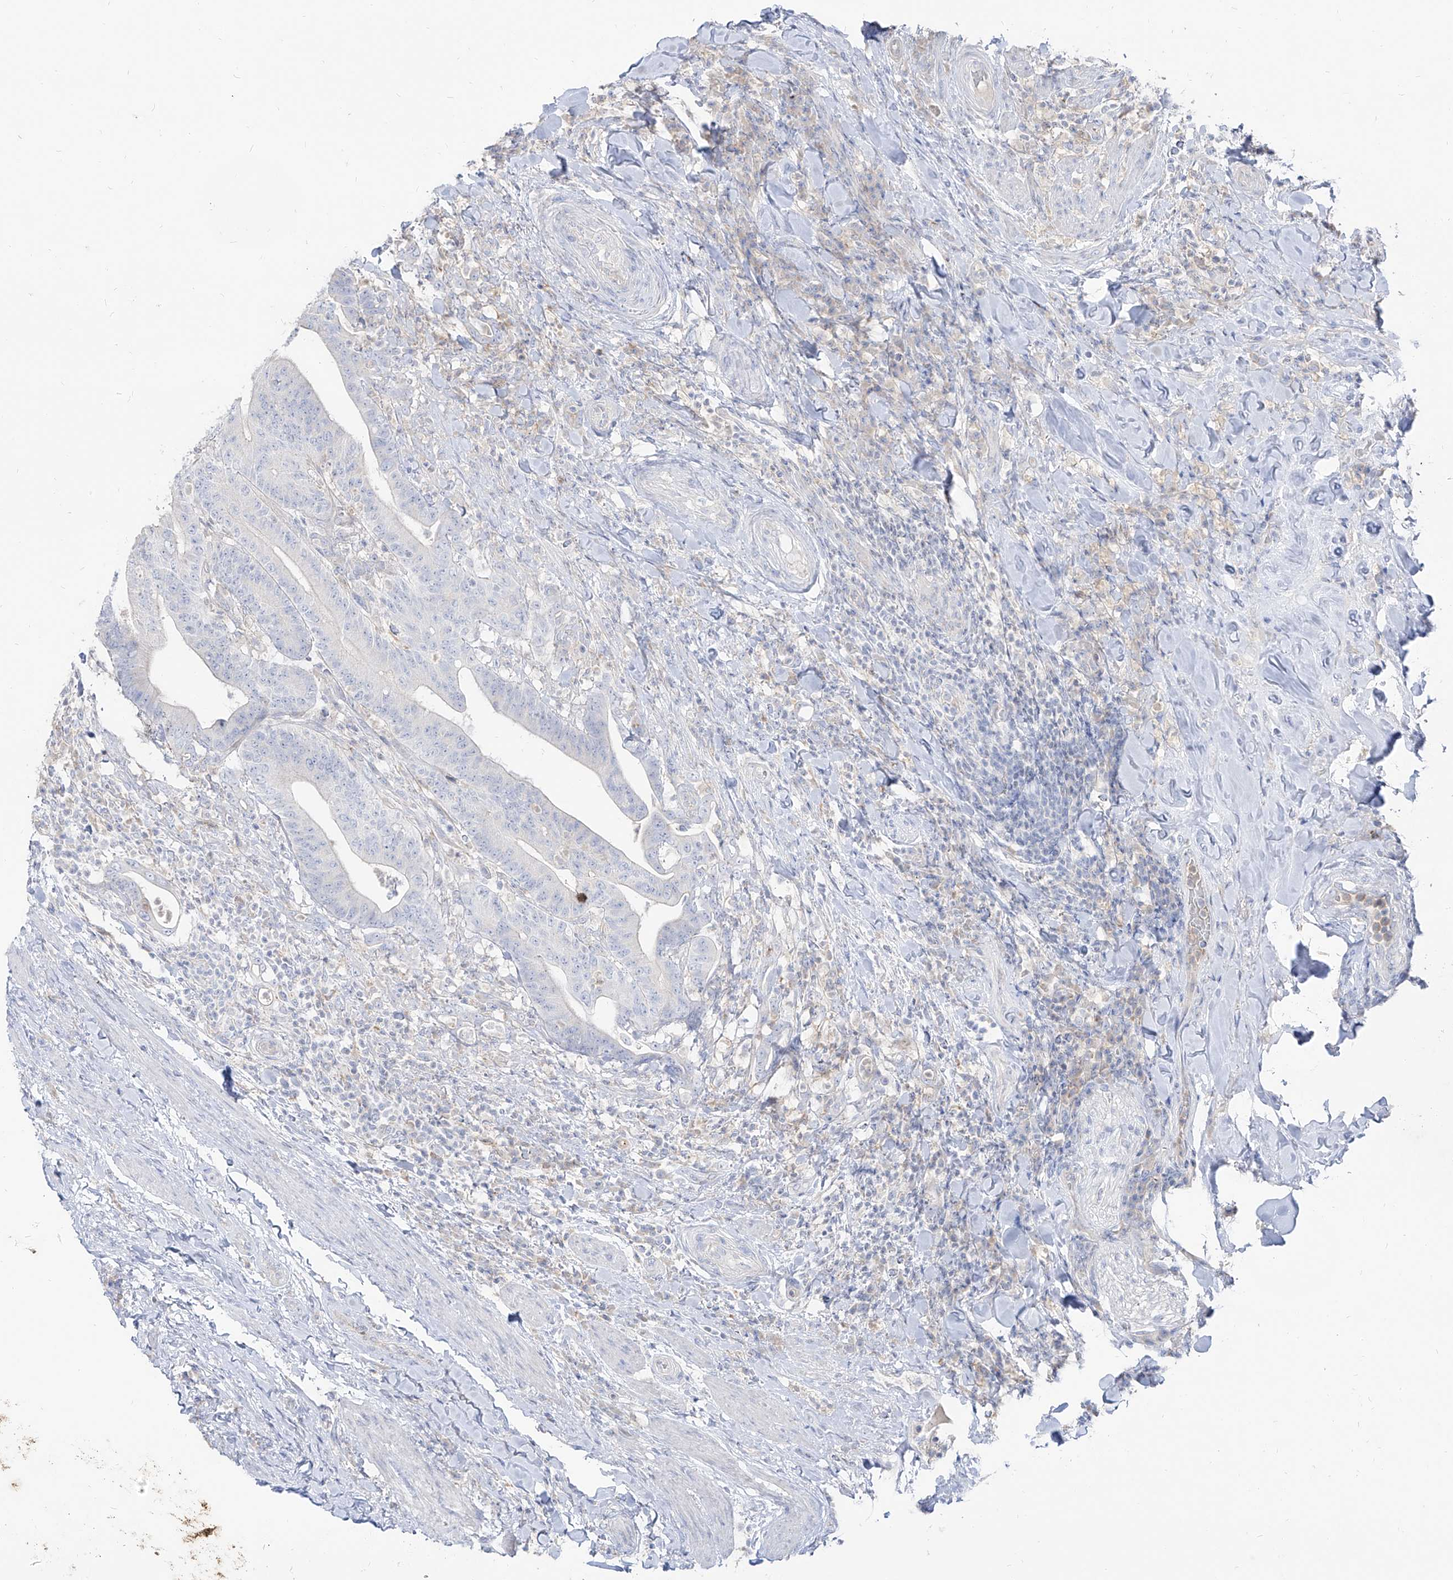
{"staining": {"intensity": "negative", "quantity": "none", "location": "none"}, "tissue": "colorectal cancer", "cell_type": "Tumor cells", "image_type": "cancer", "snomed": [{"axis": "morphology", "description": "Adenocarcinoma, NOS"}, {"axis": "topography", "description": "Colon"}], "caption": "Human adenocarcinoma (colorectal) stained for a protein using immunohistochemistry (IHC) exhibits no positivity in tumor cells.", "gene": "RBFOX3", "patient": {"sex": "female", "age": 66}}